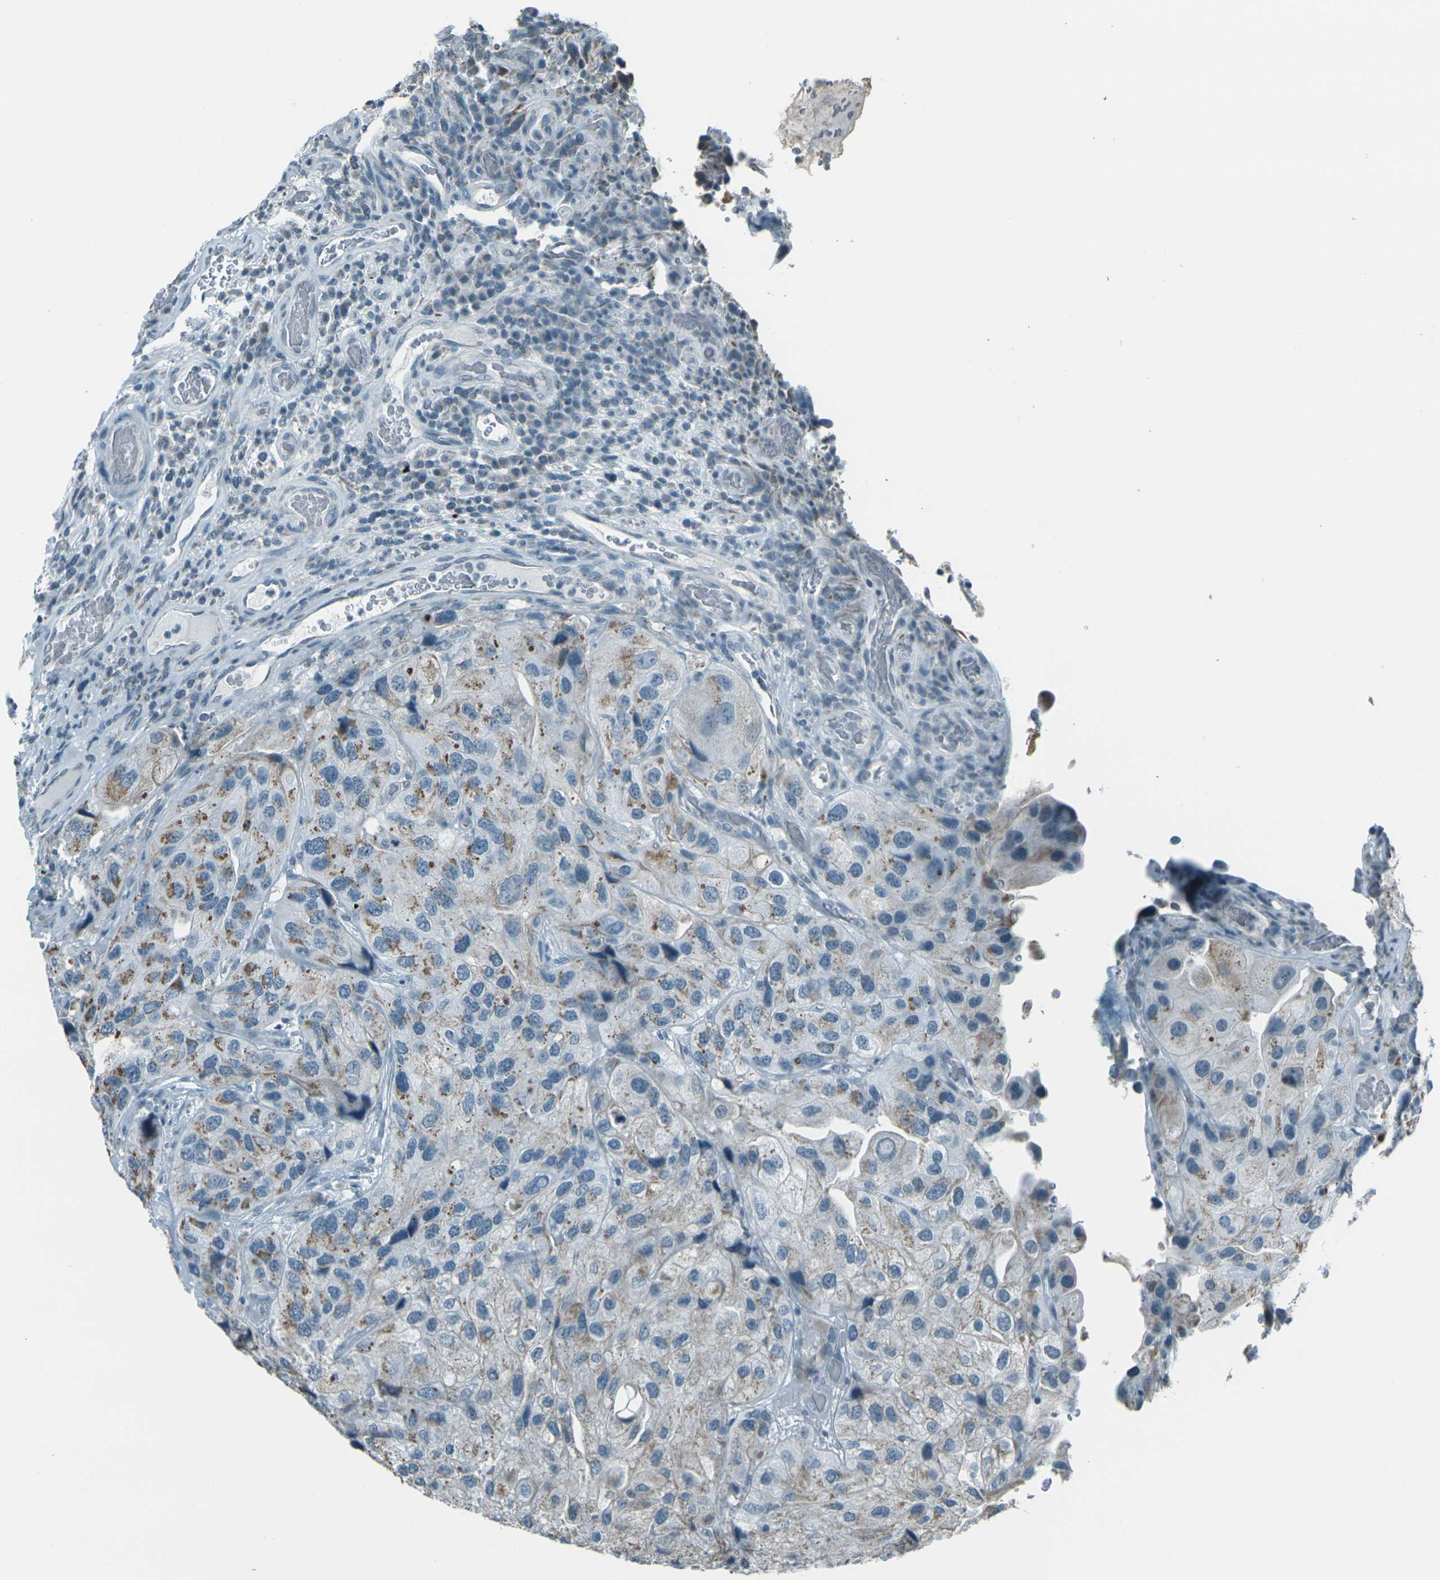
{"staining": {"intensity": "moderate", "quantity": "<25%", "location": "cytoplasmic/membranous"}, "tissue": "urothelial cancer", "cell_type": "Tumor cells", "image_type": "cancer", "snomed": [{"axis": "morphology", "description": "Urothelial carcinoma, High grade"}, {"axis": "topography", "description": "Urinary bladder"}], "caption": "A micrograph of high-grade urothelial carcinoma stained for a protein displays moderate cytoplasmic/membranous brown staining in tumor cells. (IHC, brightfield microscopy, high magnification).", "gene": "H2BC1", "patient": {"sex": "female", "age": 64}}